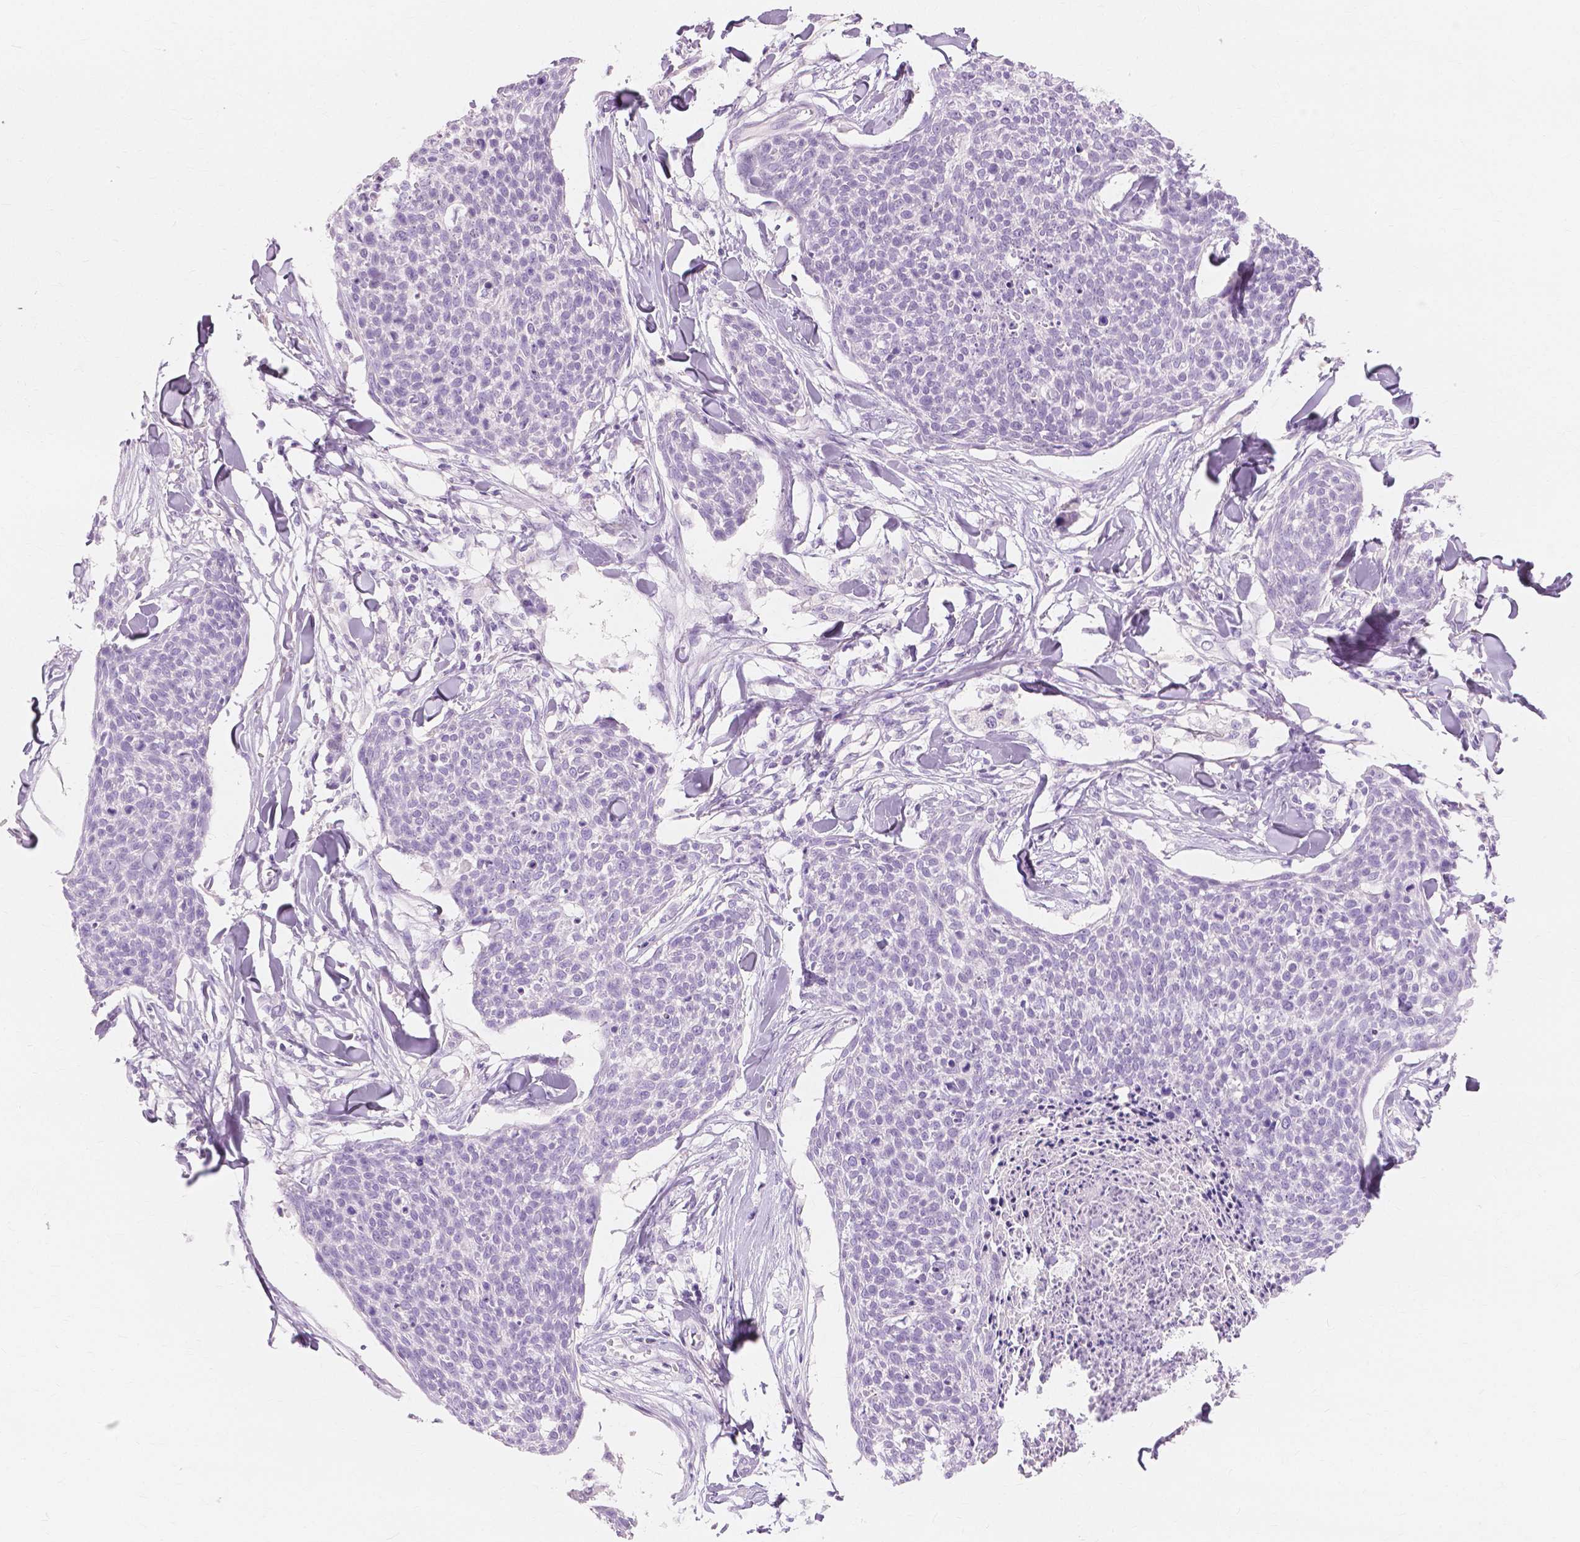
{"staining": {"intensity": "negative", "quantity": "none", "location": "none"}, "tissue": "skin cancer", "cell_type": "Tumor cells", "image_type": "cancer", "snomed": [{"axis": "morphology", "description": "Squamous cell carcinoma, NOS"}, {"axis": "topography", "description": "Skin"}, {"axis": "topography", "description": "Vulva"}], "caption": "This photomicrograph is of squamous cell carcinoma (skin) stained with immunohistochemistry to label a protein in brown with the nuclei are counter-stained blue. There is no positivity in tumor cells.", "gene": "MUC12", "patient": {"sex": "female", "age": 75}}